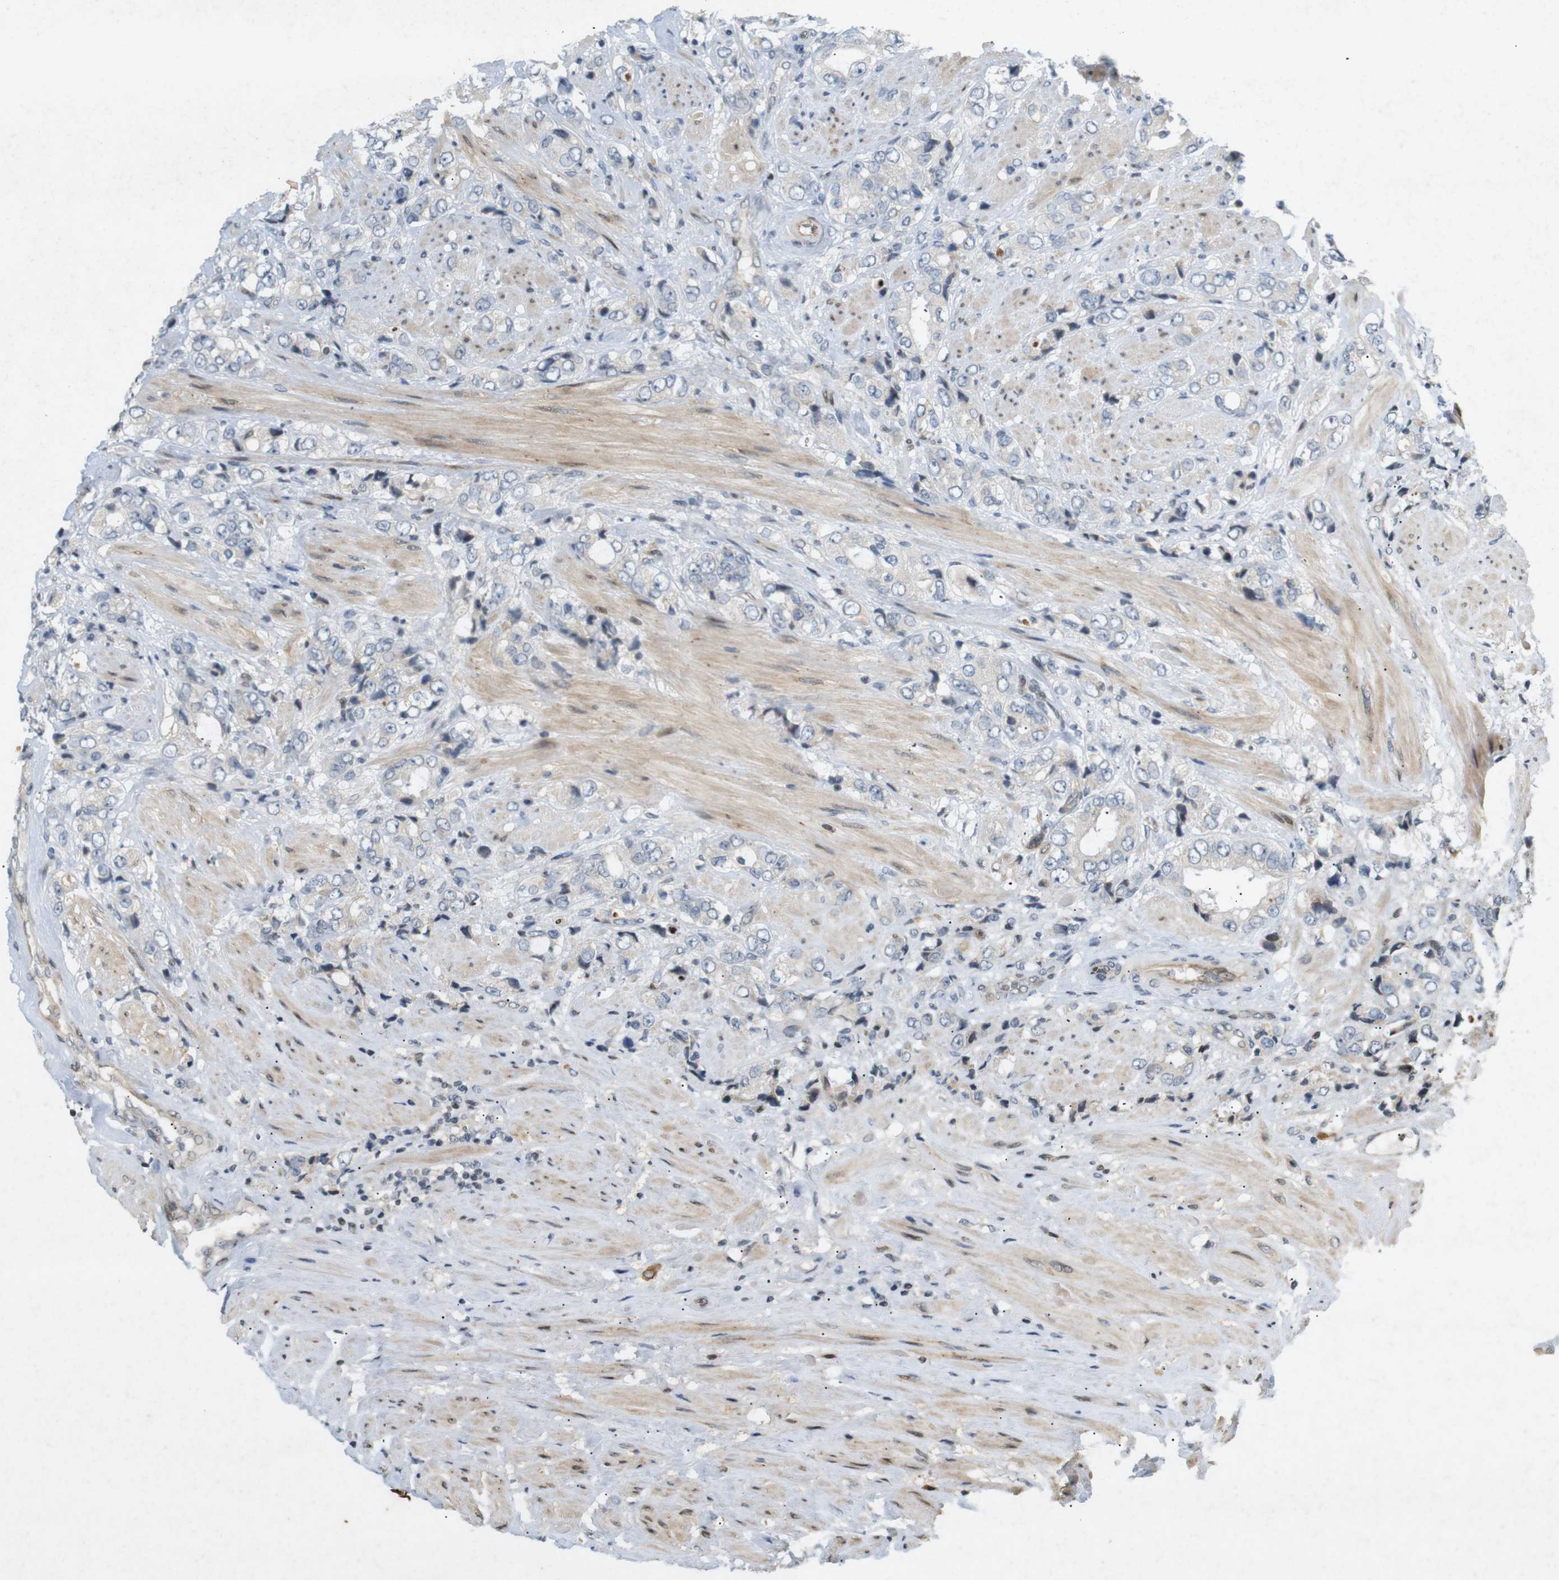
{"staining": {"intensity": "negative", "quantity": "none", "location": "none"}, "tissue": "prostate cancer", "cell_type": "Tumor cells", "image_type": "cancer", "snomed": [{"axis": "morphology", "description": "Adenocarcinoma, High grade"}, {"axis": "topography", "description": "Prostate"}], "caption": "Tumor cells show no significant expression in prostate cancer (high-grade adenocarcinoma).", "gene": "PPP1R14A", "patient": {"sex": "male", "age": 61}}